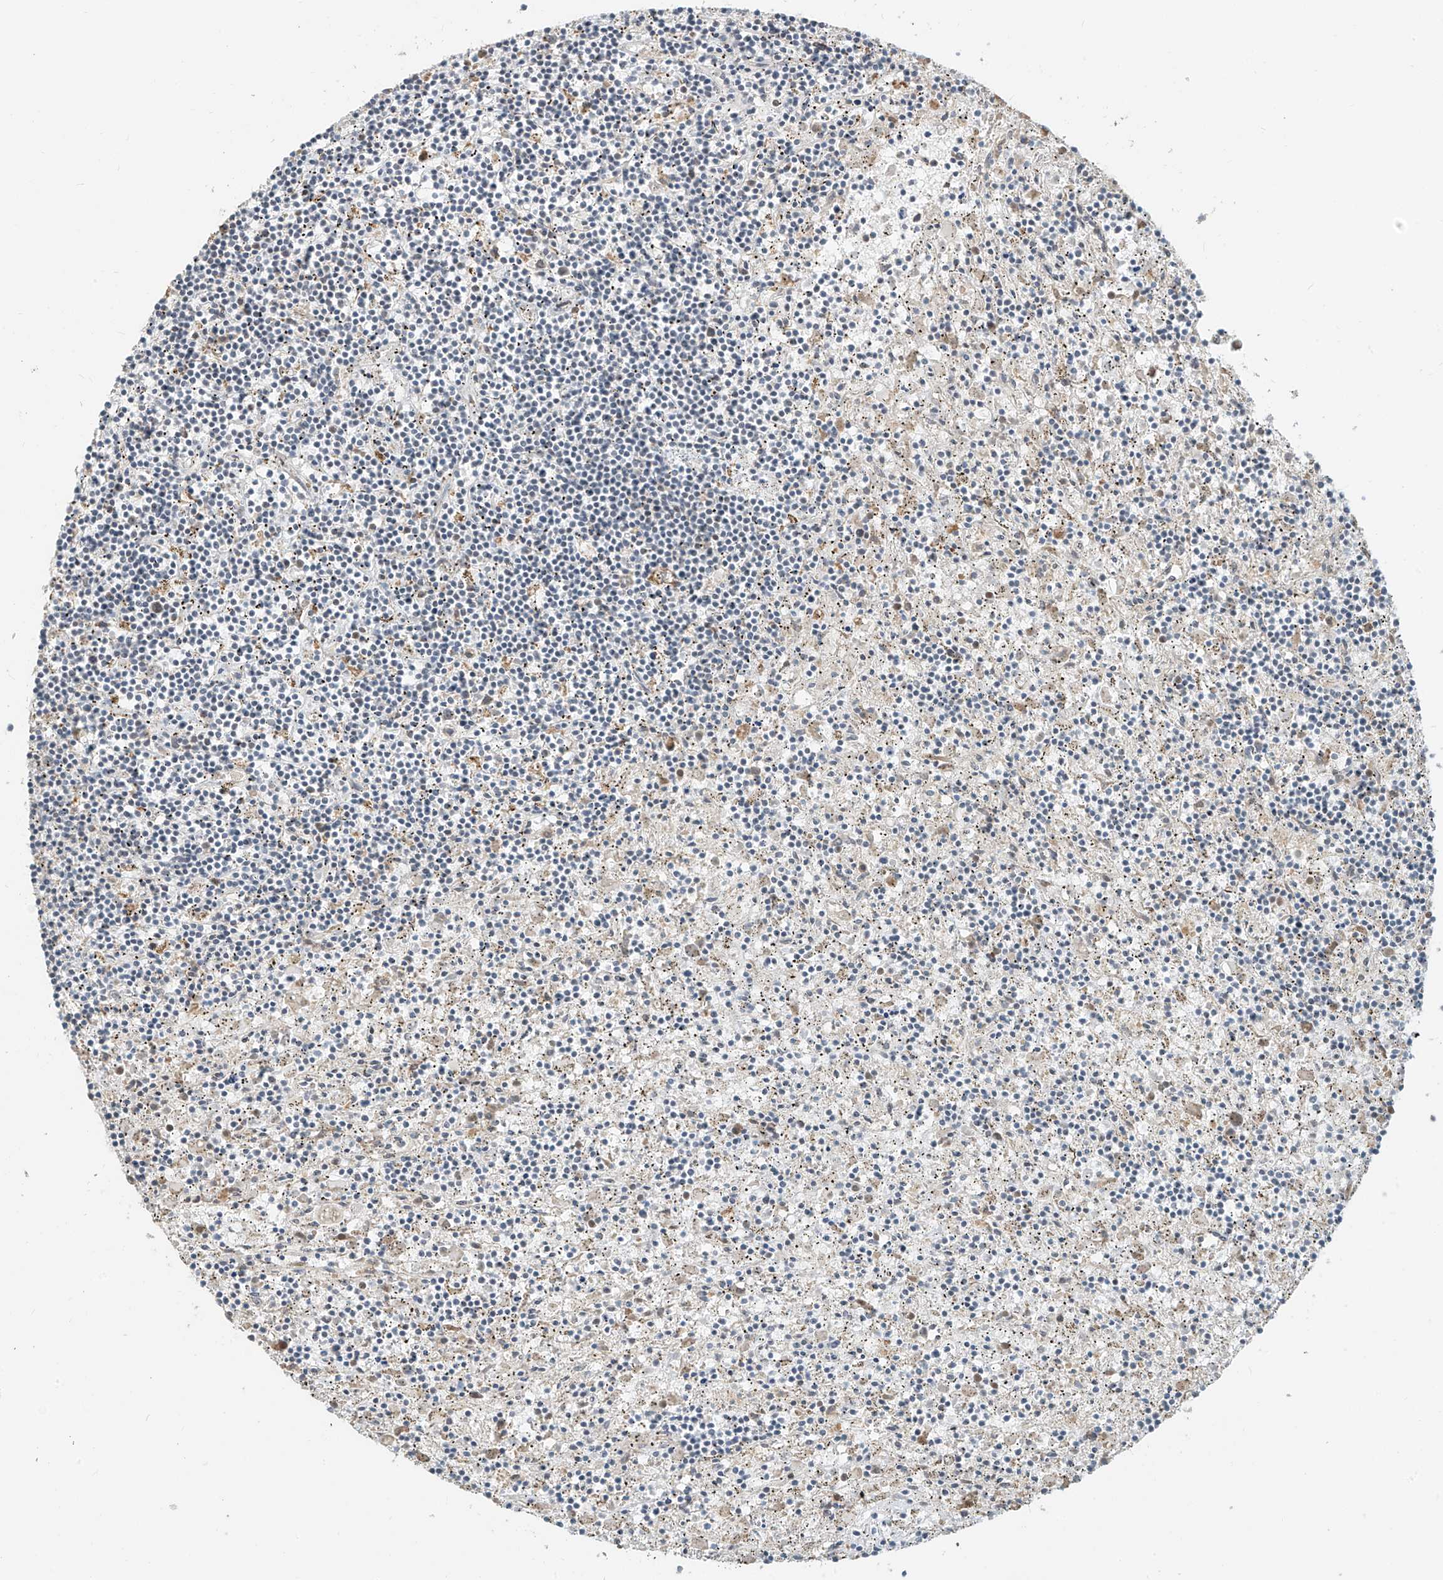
{"staining": {"intensity": "negative", "quantity": "none", "location": "none"}, "tissue": "lymphoma", "cell_type": "Tumor cells", "image_type": "cancer", "snomed": [{"axis": "morphology", "description": "Malignant lymphoma, non-Hodgkin's type, Low grade"}, {"axis": "topography", "description": "Spleen"}], "caption": "This is a photomicrograph of IHC staining of low-grade malignant lymphoma, non-Hodgkin's type, which shows no staining in tumor cells. (DAB (3,3'-diaminobenzidine) IHC with hematoxylin counter stain).", "gene": "ZMYM2", "patient": {"sex": "male", "age": 76}}